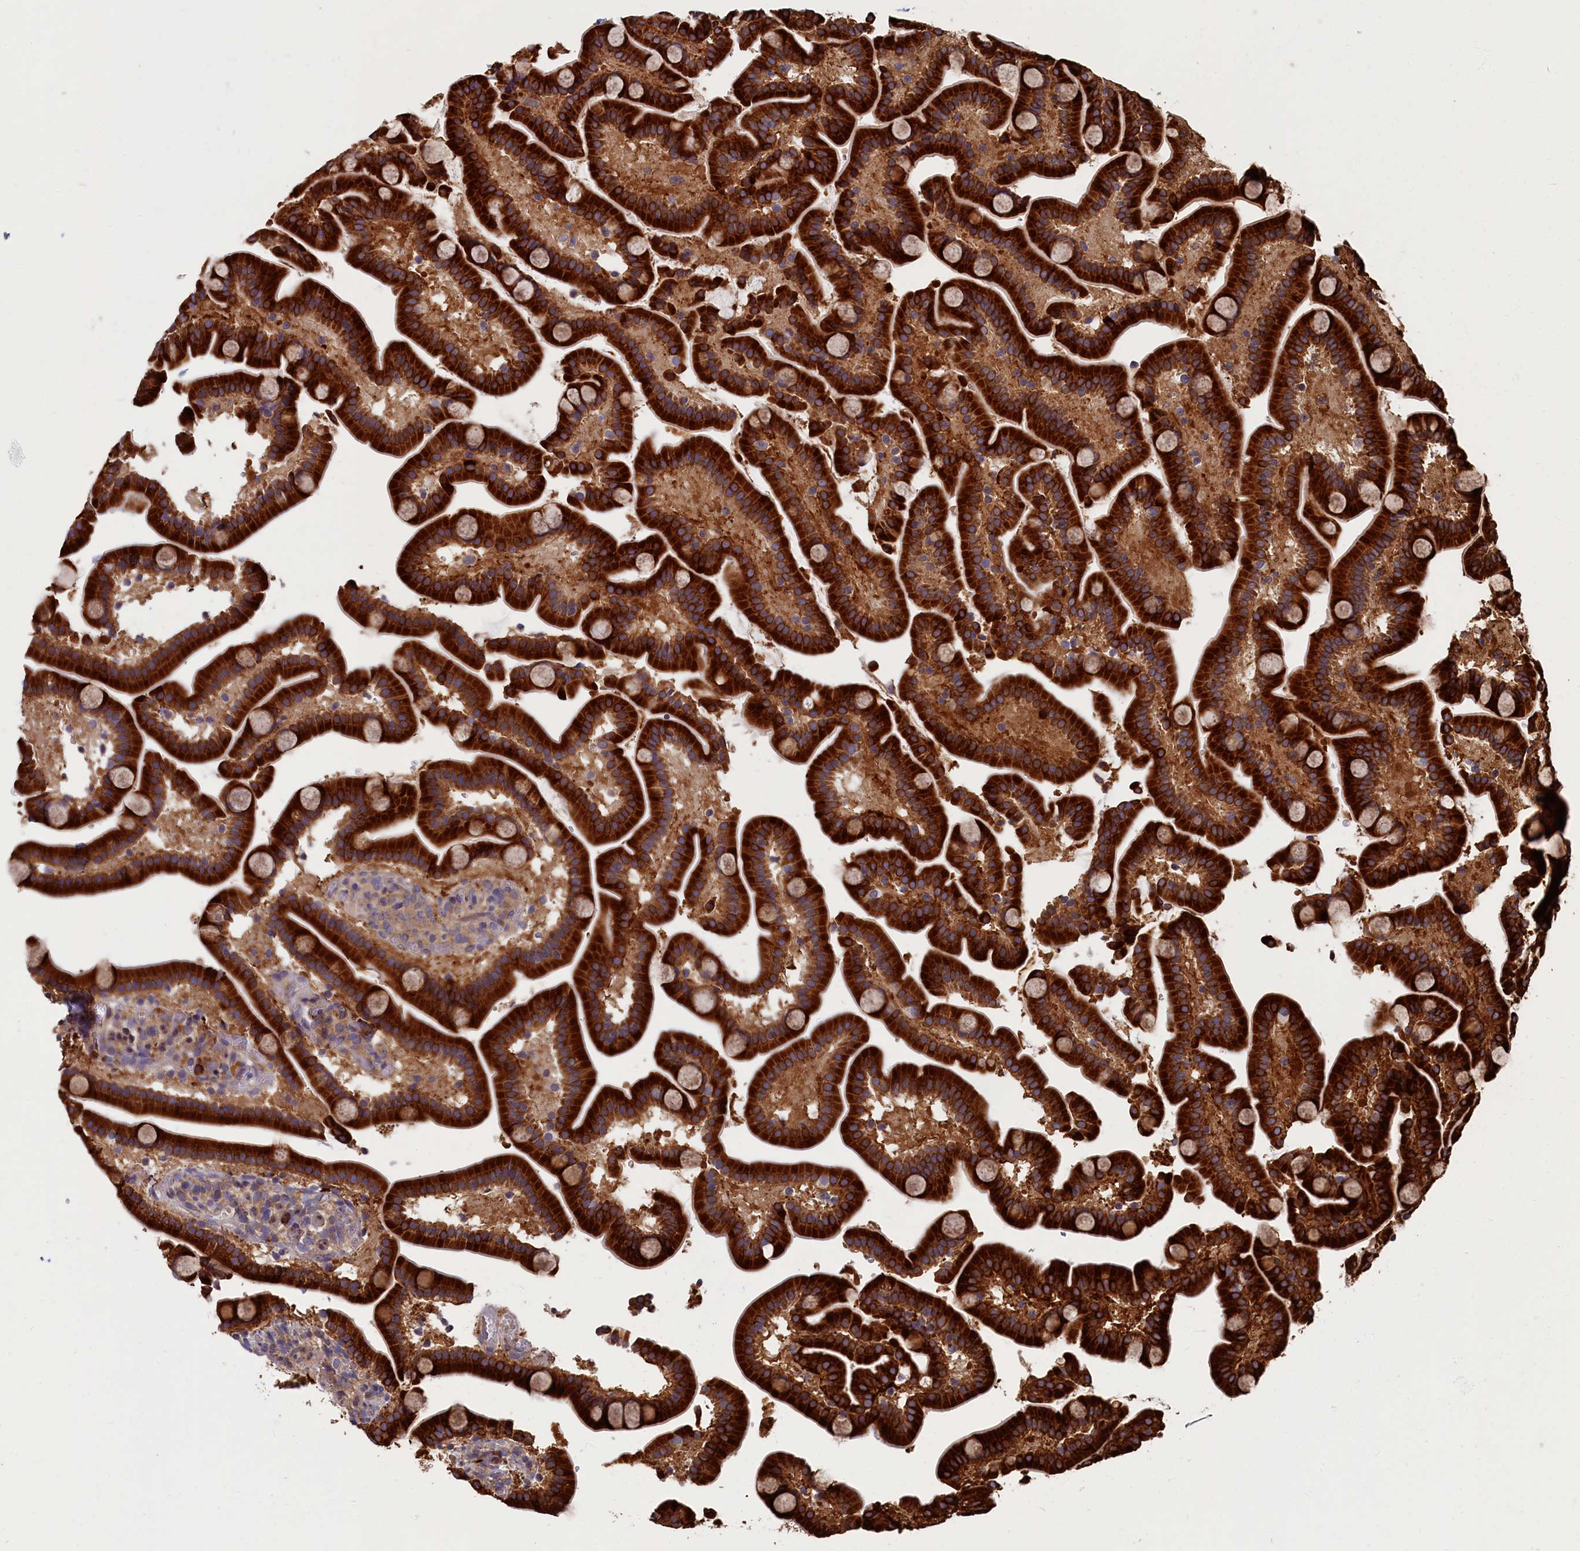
{"staining": {"intensity": "strong", "quantity": ">75%", "location": "cytoplasmic/membranous"}, "tissue": "duodenum", "cell_type": "Glandular cells", "image_type": "normal", "snomed": [{"axis": "morphology", "description": "Normal tissue, NOS"}, {"axis": "topography", "description": "Duodenum"}], "caption": "Normal duodenum displays strong cytoplasmic/membranous staining in about >75% of glandular cells The protein is shown in brown color, while the nuclei are stained blue..", "gene": "TNK2", "patient": {"sex": "male", "age": 55}}